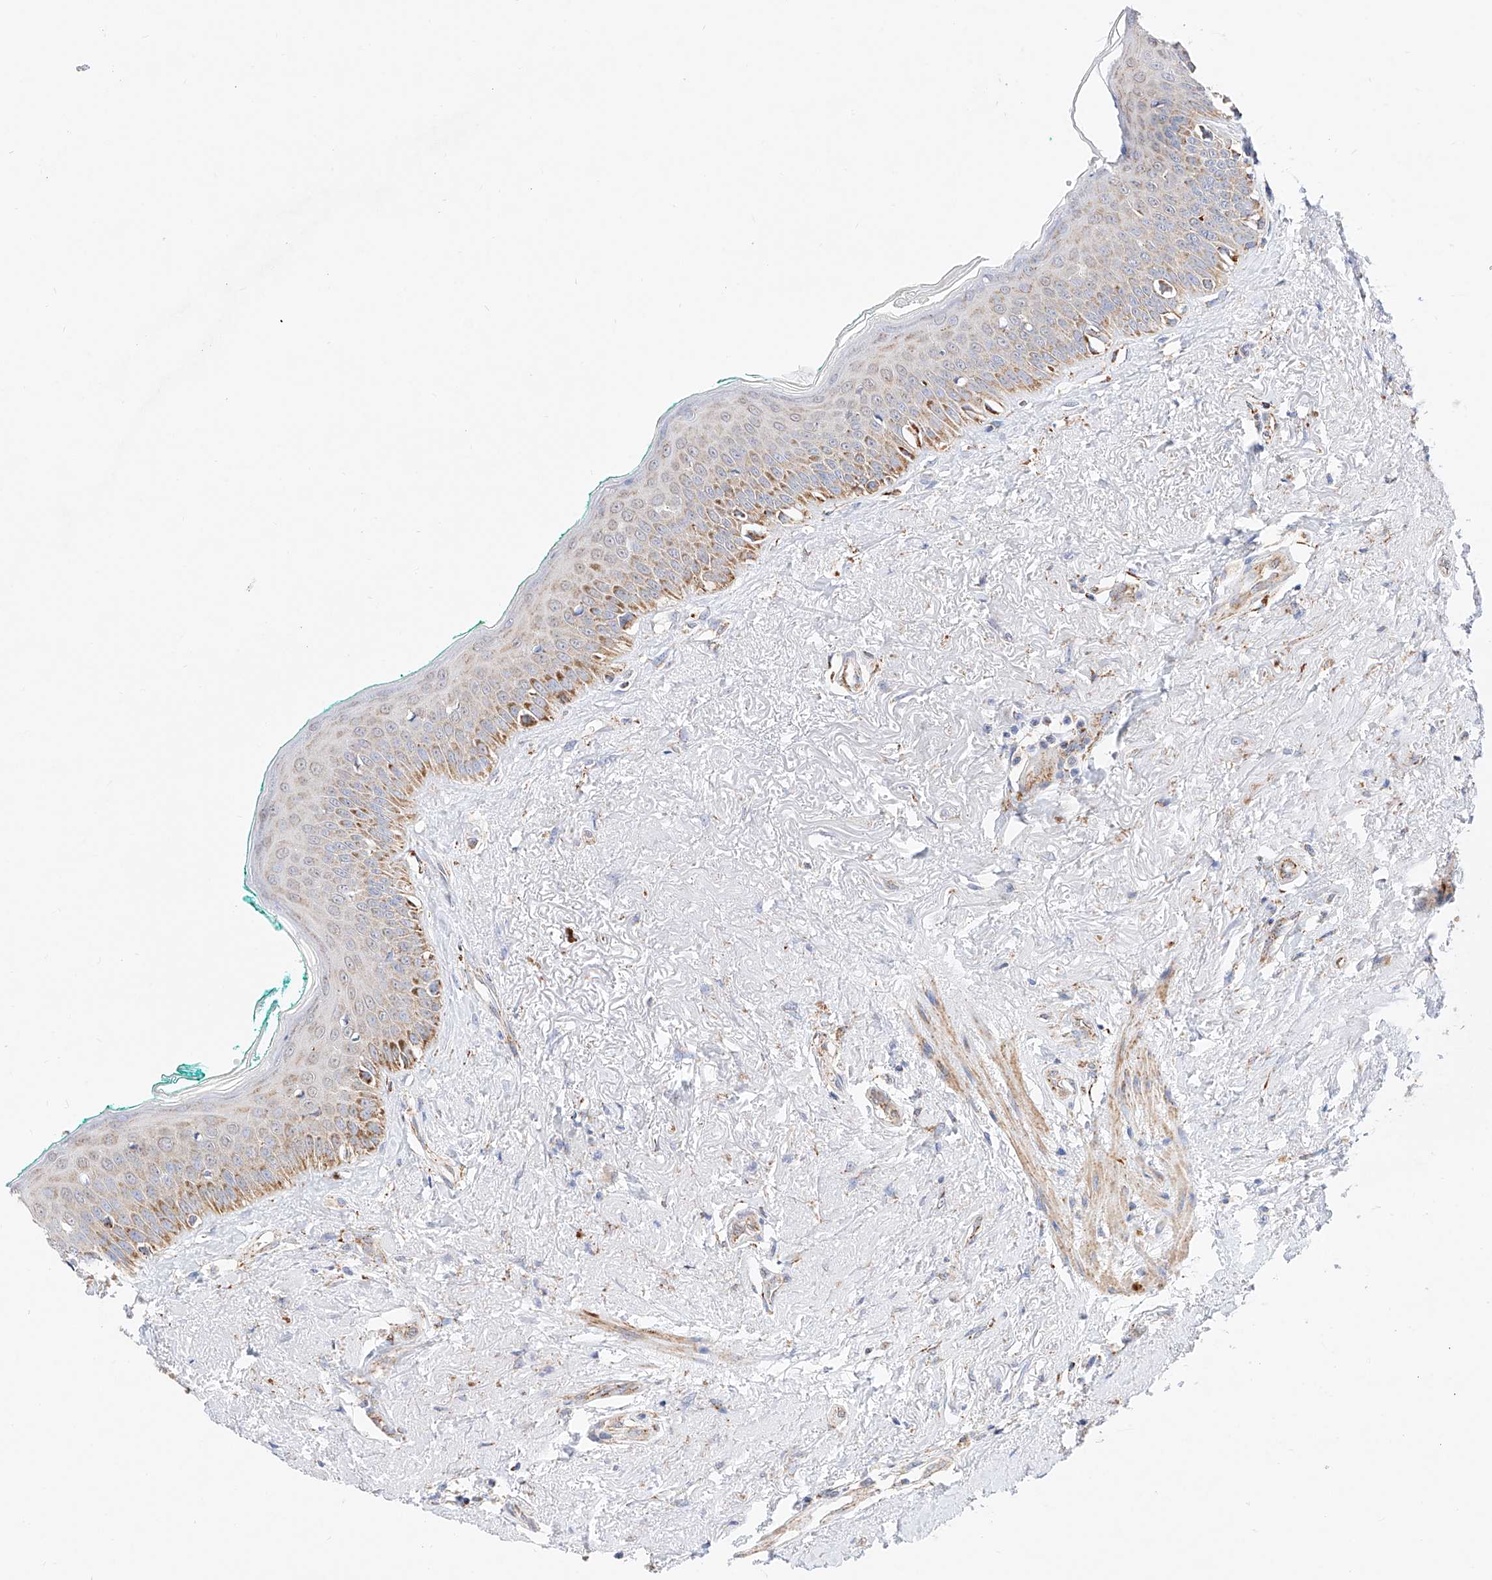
{"staining": {"intensity": "moderate", "quantity": "25%-75%", "location": "cytoplasmic/membranous"}, "tissue": "oral mucosa", "cell_type": "Squamous epithelial cells", "image_type": "normal", "snomed": [{"axis": "morphology", "description": "Normal tissue, NOS"}, {"axis": "topography", "description": "Oral tissue"}], "caption": "Unremarkable oral mucosa was stained to show a protein in brown. There is medium levels of moderate cytoplasmic/membranous positivity in about 25%-75% of squamous epithelial cells. Nuclei are stained in blue.", "gene": "C6orf62", "patient": {"sex": "female", "age": 70}}